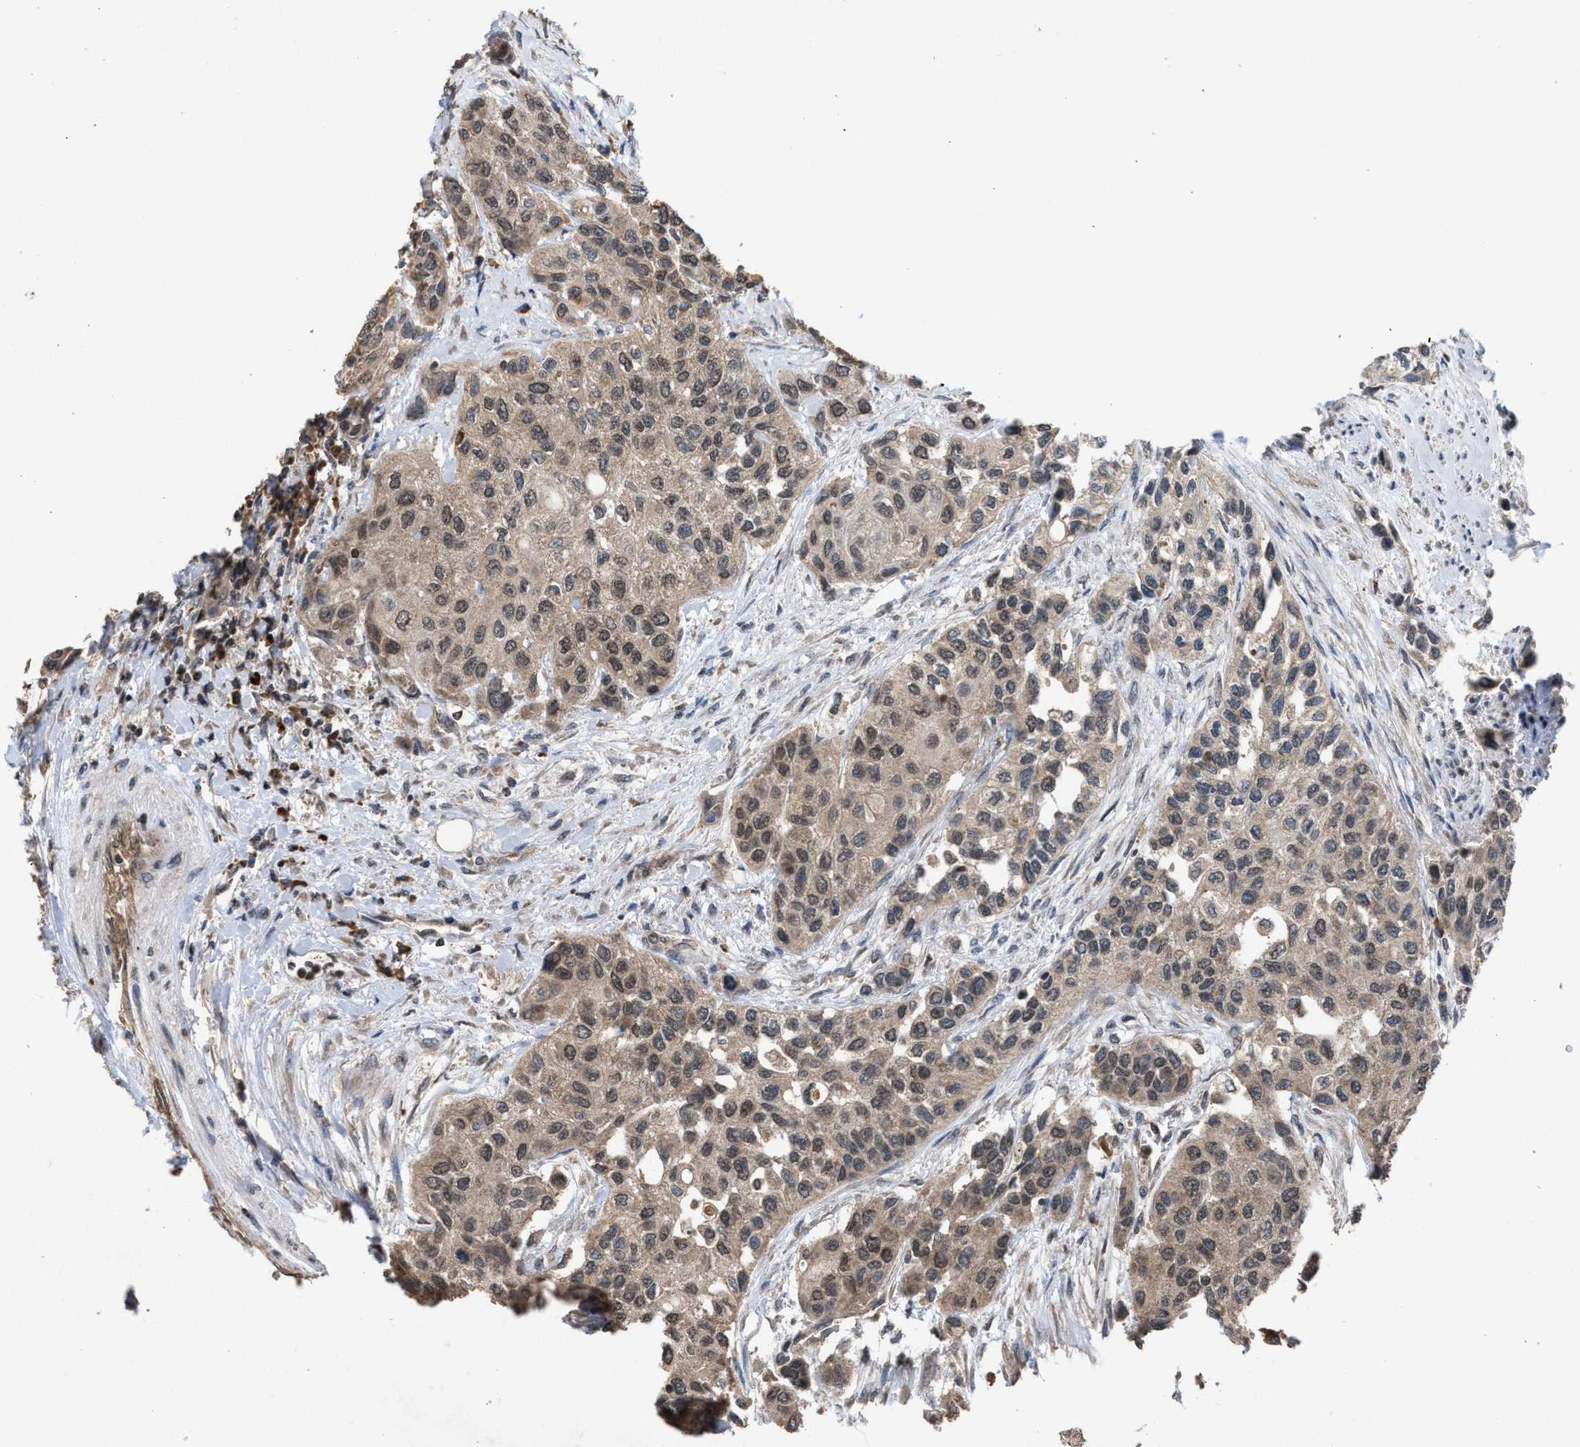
{"staining": {"intensity": "weak", "quantity": ">75%", "location": "cytoplasmic/membranous"}, "tissue": "urothelial cancer", "cell_type": "Tumor cells", "image_type": "cancer", "snomed": [{"axis": "morphology", "description": "Urothelial carcinoma, High grade"}, {"axis": "topography", "description": "Urinary bladder"}], "caption": "Protein analysis of urothelial cancer tissue exhibits weak cytoplasmic/membranous staining in about >75% of tumor cells.", "gene": "C9orf78", "patient": {"sex": "female", "age": 56}}